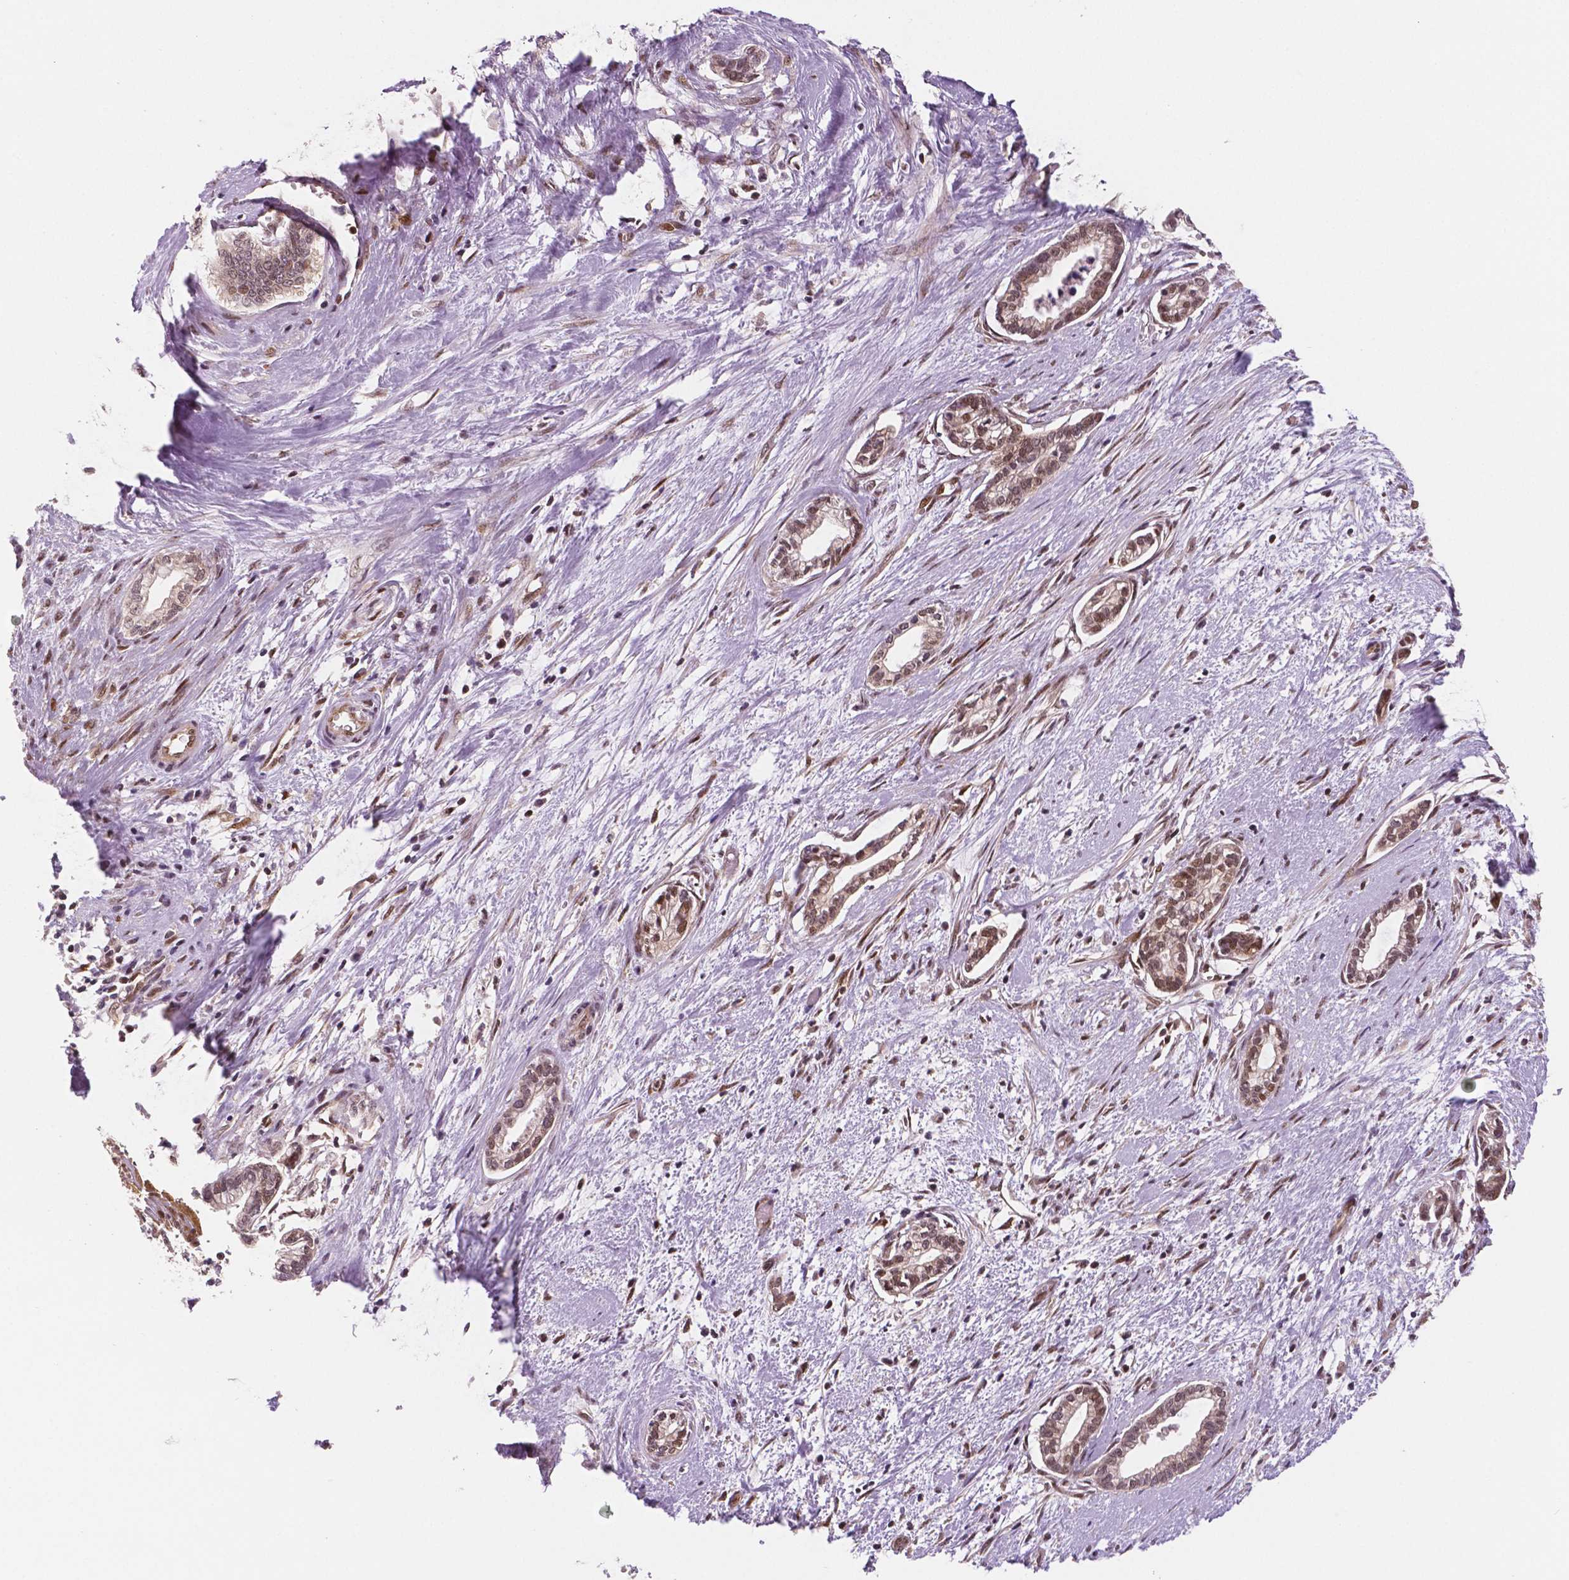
{"staining": {"intensity": "moderate", "quantity": ">75%", "location": "cytoplasmic/membranous,nuclear"}, "tissue": "cervical cancer", "cell_type": "Tumor cells", "image_type": "cancer", "snomed": [{"axis": "morphology", "description": "Adenocarcinoma, NOS"}, {"axis": "topography", "description": "Cervix"}], "caption": "Immunohistochemical staining of human cervical cancer (adenocarcinoma) shows medium levels of moderate cytoplasmic/membranous and nuclear protein staining in approximately >75% of tumor cells.", "gene": "STAT3", "patient": {"sex": "female", "age": 62}}